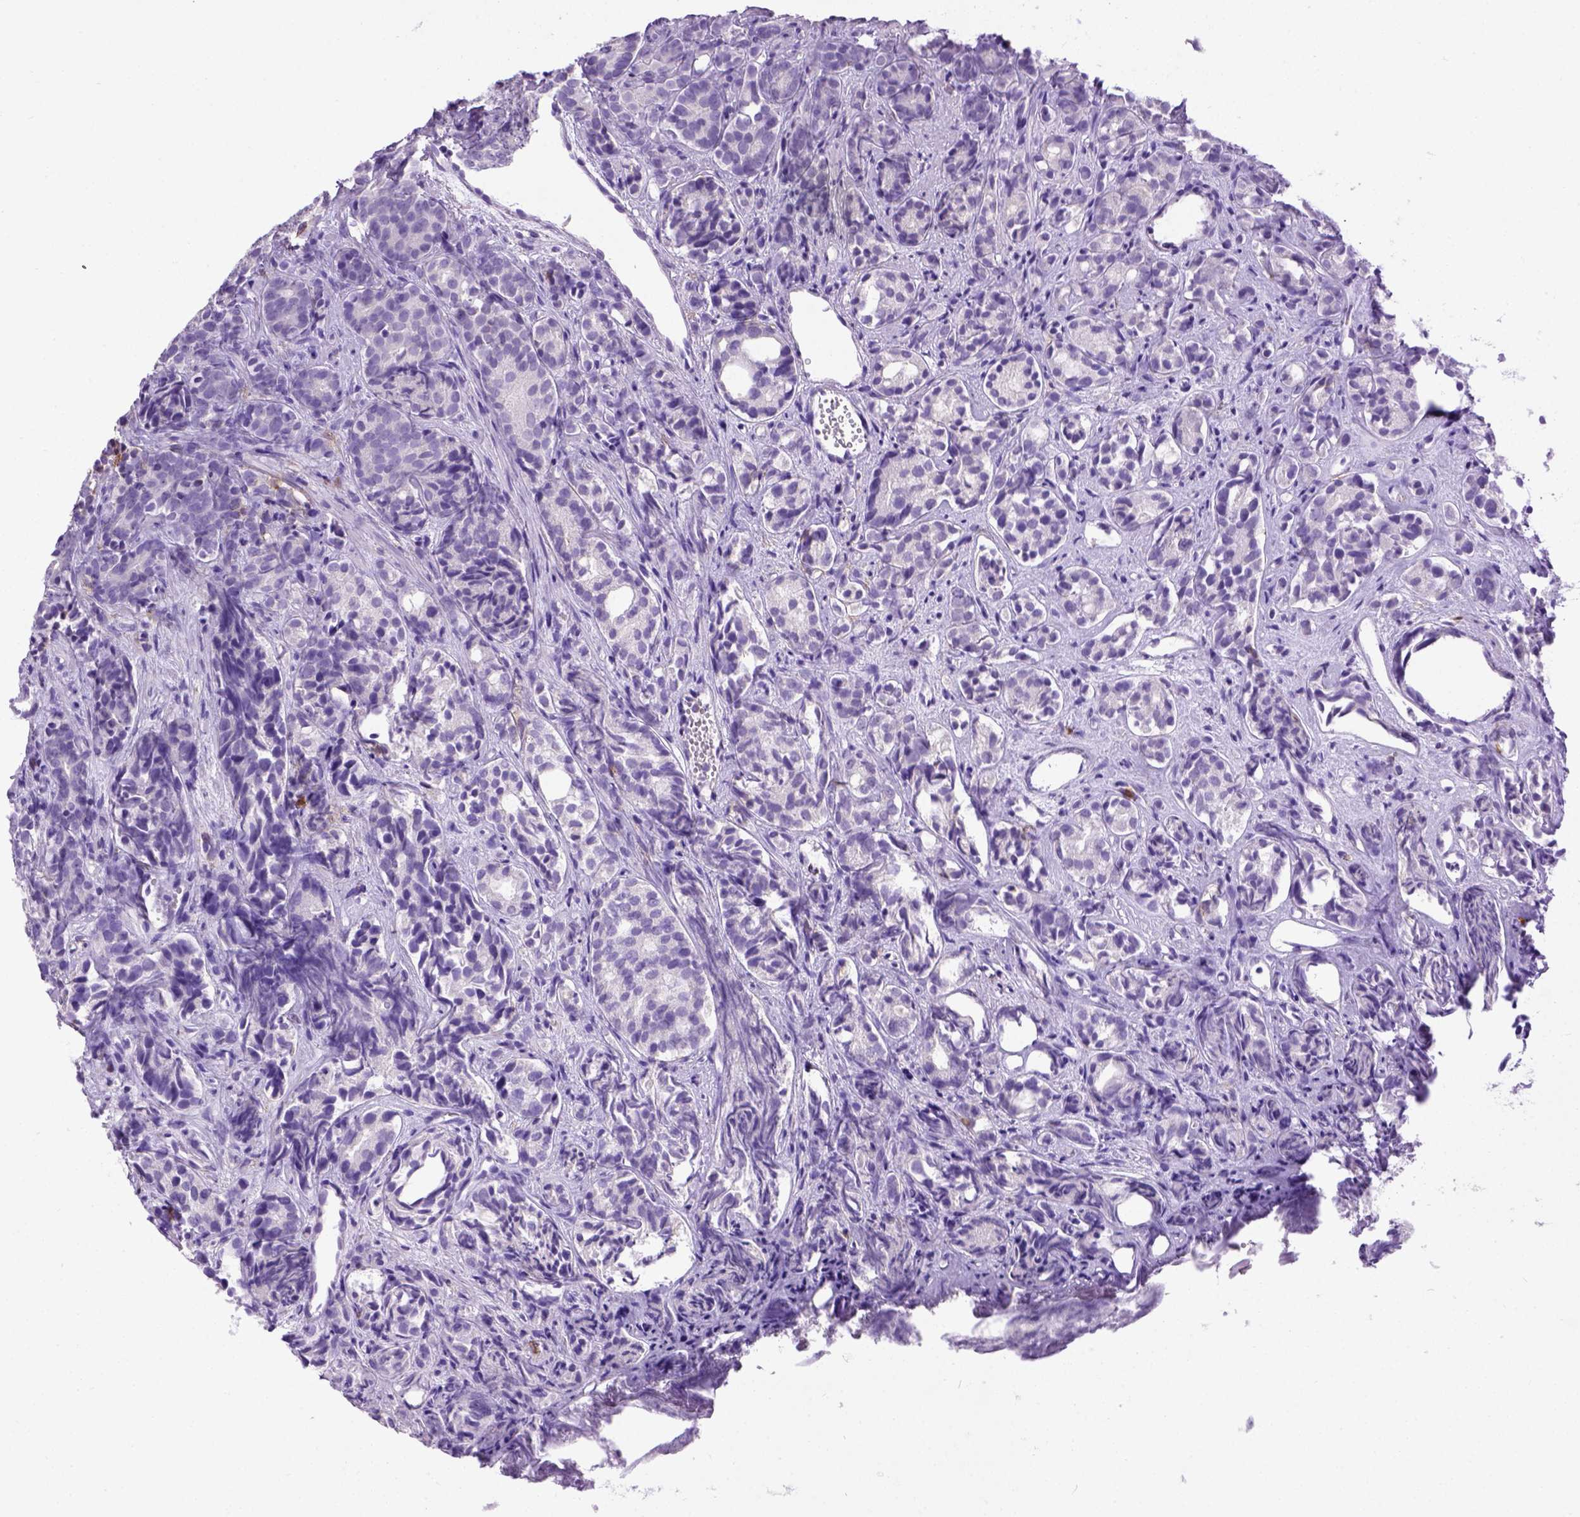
{"staining": {"intensity": "negative", "quantity": "none", "location": "none"}, "tissue": "prostate cancer", "cell_type": "Tumor cells", "image_type": "cancer", "snomed": [{"axis": "morphology", "description": "Adenocarcinoma, High grade"}, {"axis": "topography", "description": "Prostate"}], "caption": "Immunohistochemistry (IHC) micrograph of human adenocarcinoma (high-grade) (prostate) stained for a protein (brown), which shows no expression in tumor cells.", "gene": "ITGAX", "patient": {"sex": "male", "age": 84}}